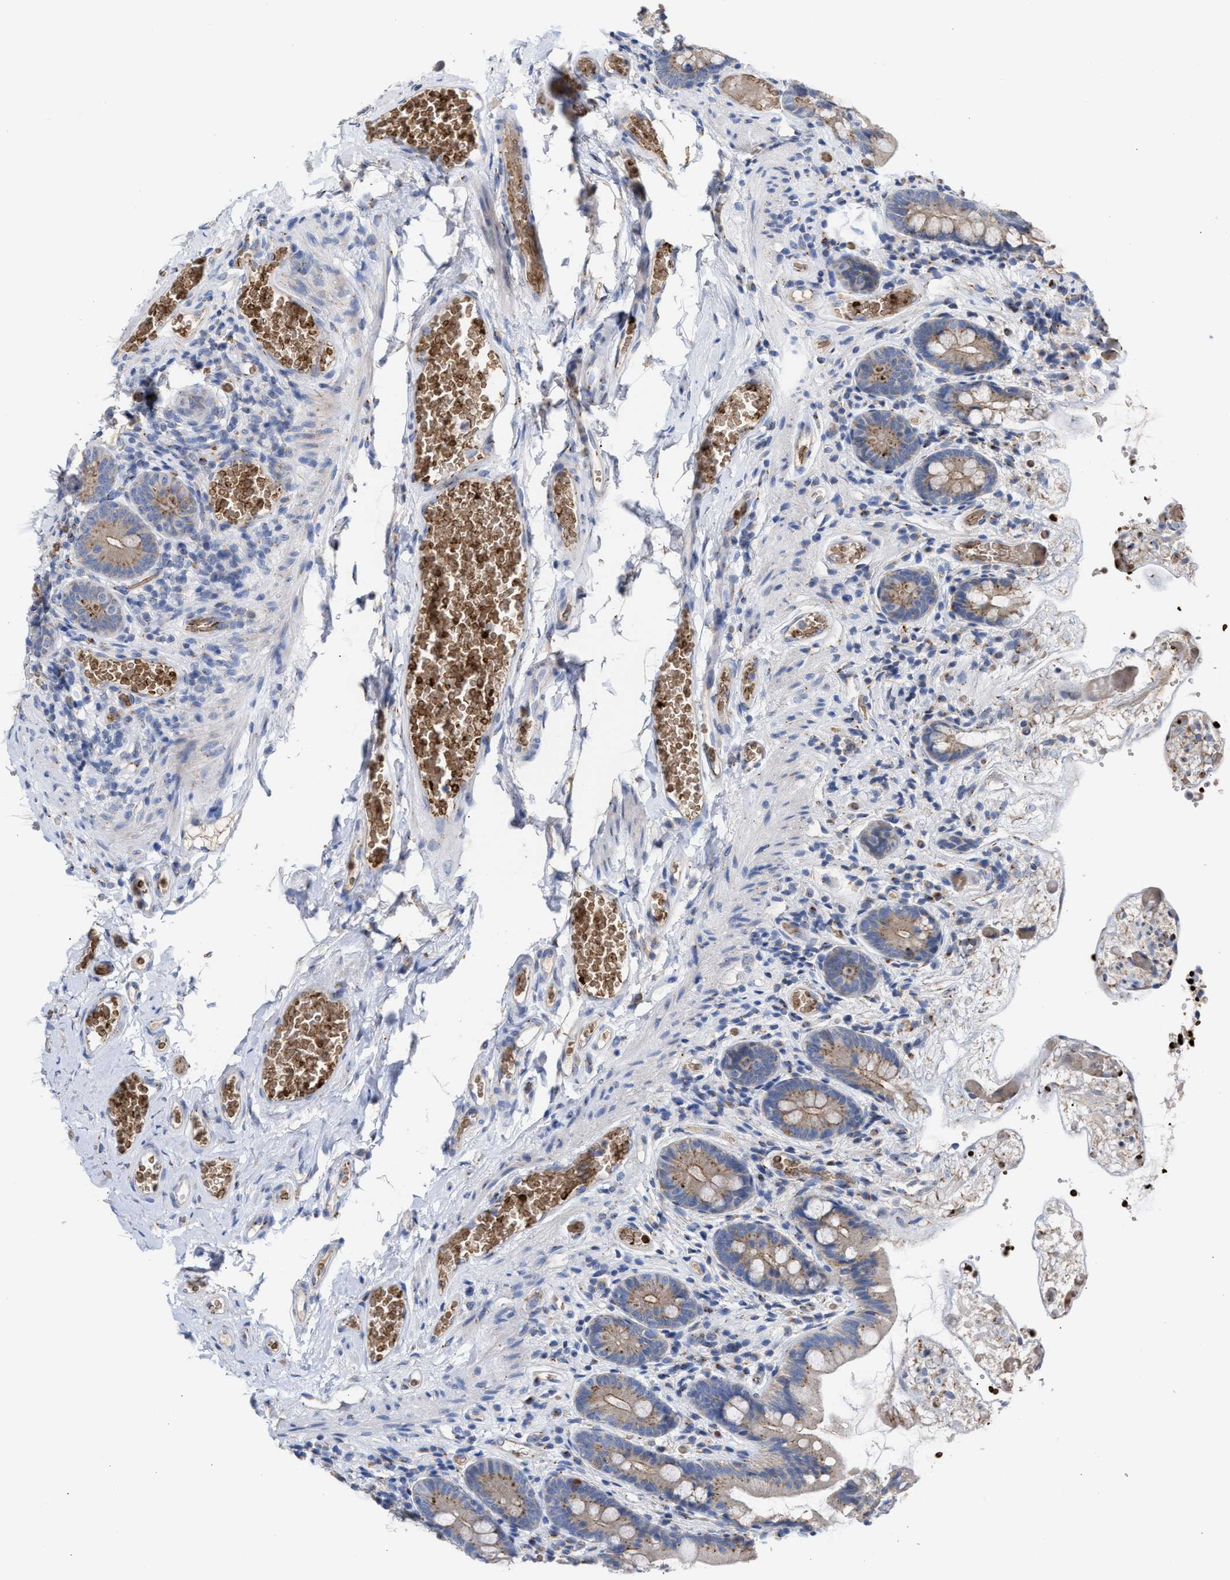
{"staining": {"intensity": "moderate", "quantity": "25%-75%", "location": "cytoplasmic/membranous"}, "tissue": "small intestine", "cell_type": "Glandular cells", "image_type": "normal", "snomed": [{"axis": "morphology", "description": "Normal tissue, NOS"}, {"axis": "topography", "description": "Small intestine"}], "caption": "A high-resolution image shows immunohistochemistry staining of unremarkable small intestine, which exhibits moderate cytoplasmic/membranous positivity in about 25%-75% of glandular cells.", "gene": "CCL2", "patient": {"sex": "female", "age": 56}}